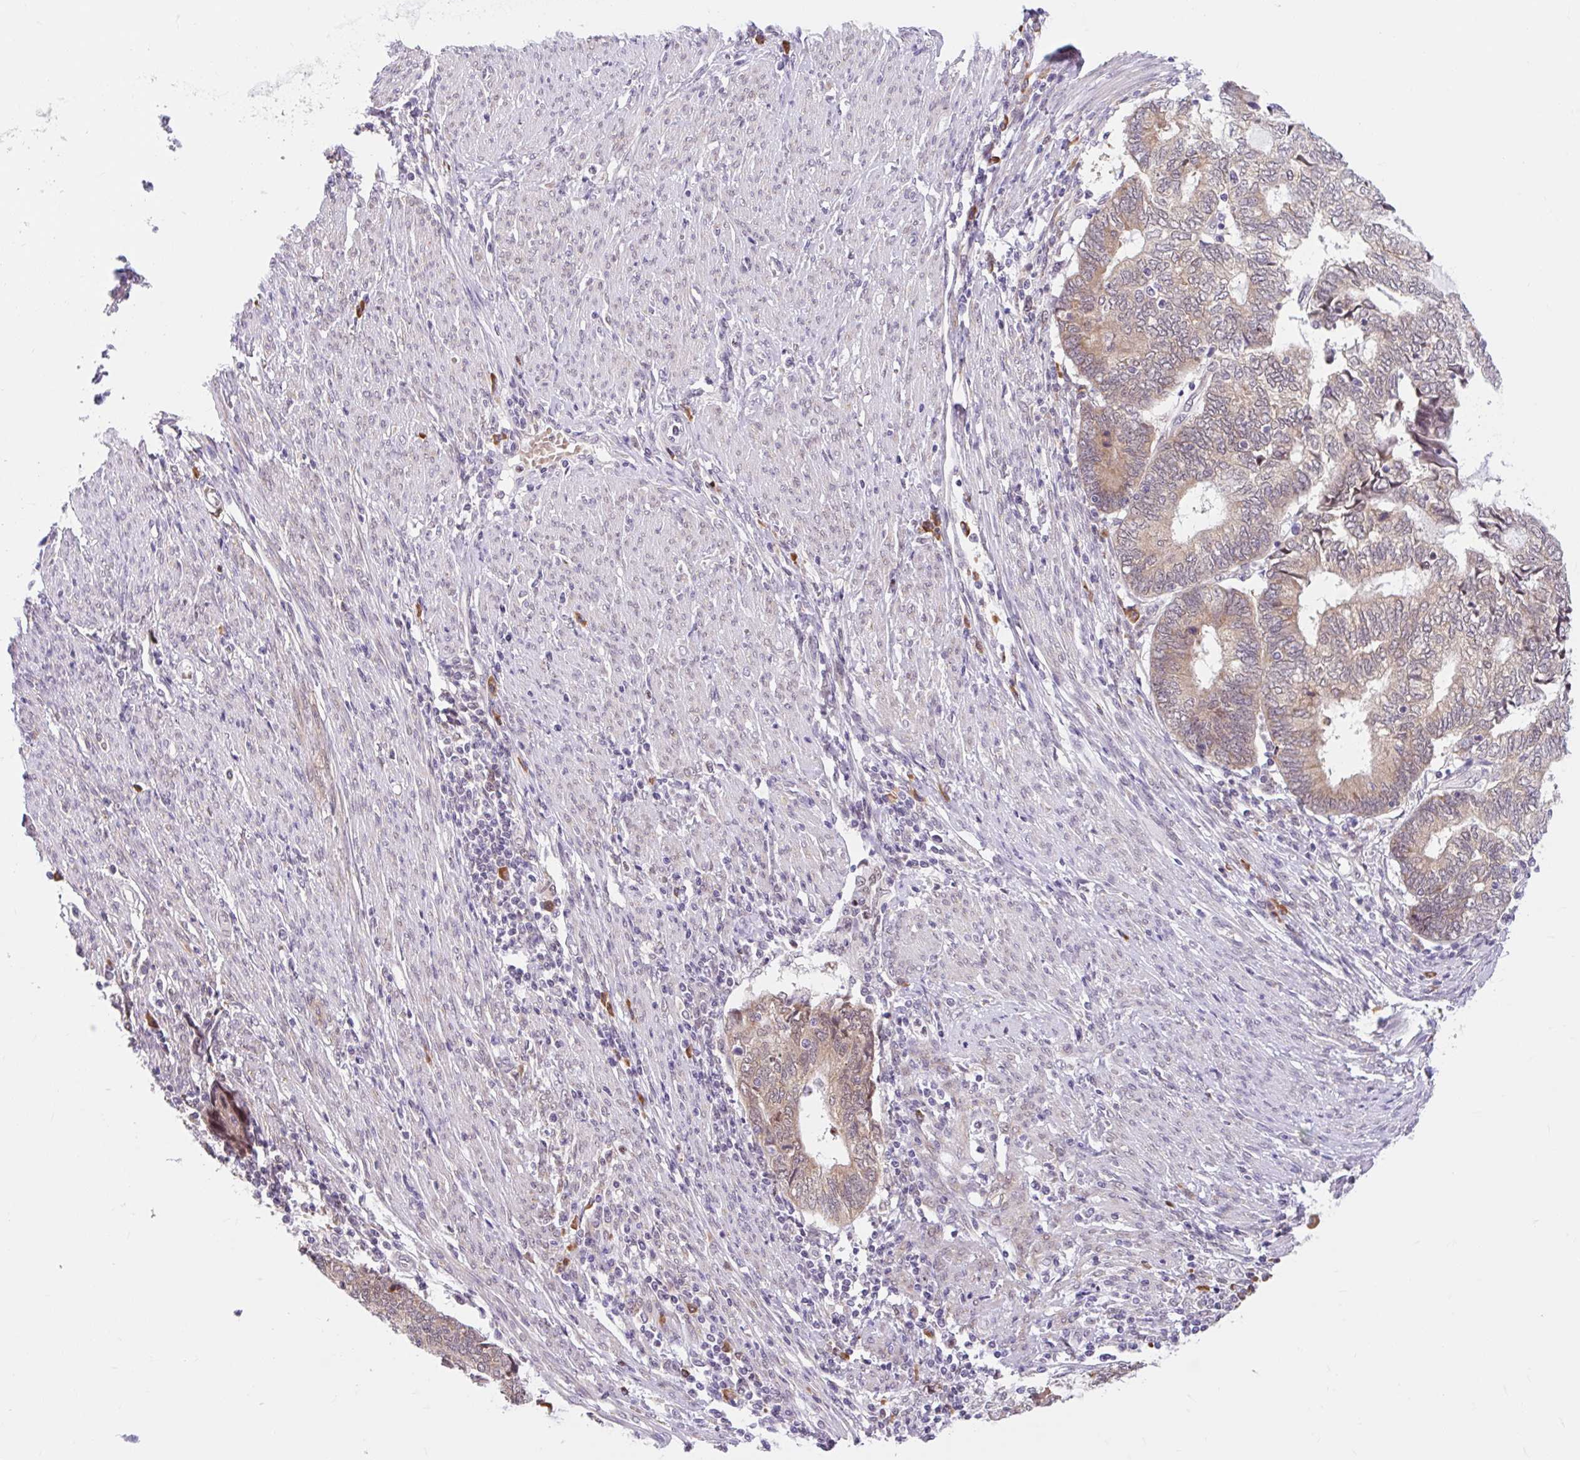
{"staining": {"intensity": "moderate", "quantity": ">75%", "location": "cytoplasmic/membranous"}, "tissue": "endometrial cancer", "cell_type": "Tumor cells", "image_type": "cancer", "snomed": [{"axis": "morphology", "description": "Adenocarcinoma, NOS"}, {"axis": "topography", "description": "Uterus"}, {"axis": "topography", "description": "Endometrium"}], "caption": "Immunohistochemistry (DAB) staining of adenocarcinoma (endometrial) displays moderate cytoplasmic/membranous protein expression in approximately >75% of tumor cells.", "gene": "SRSF10", "patient": {"sex": "female", "age": 70}}